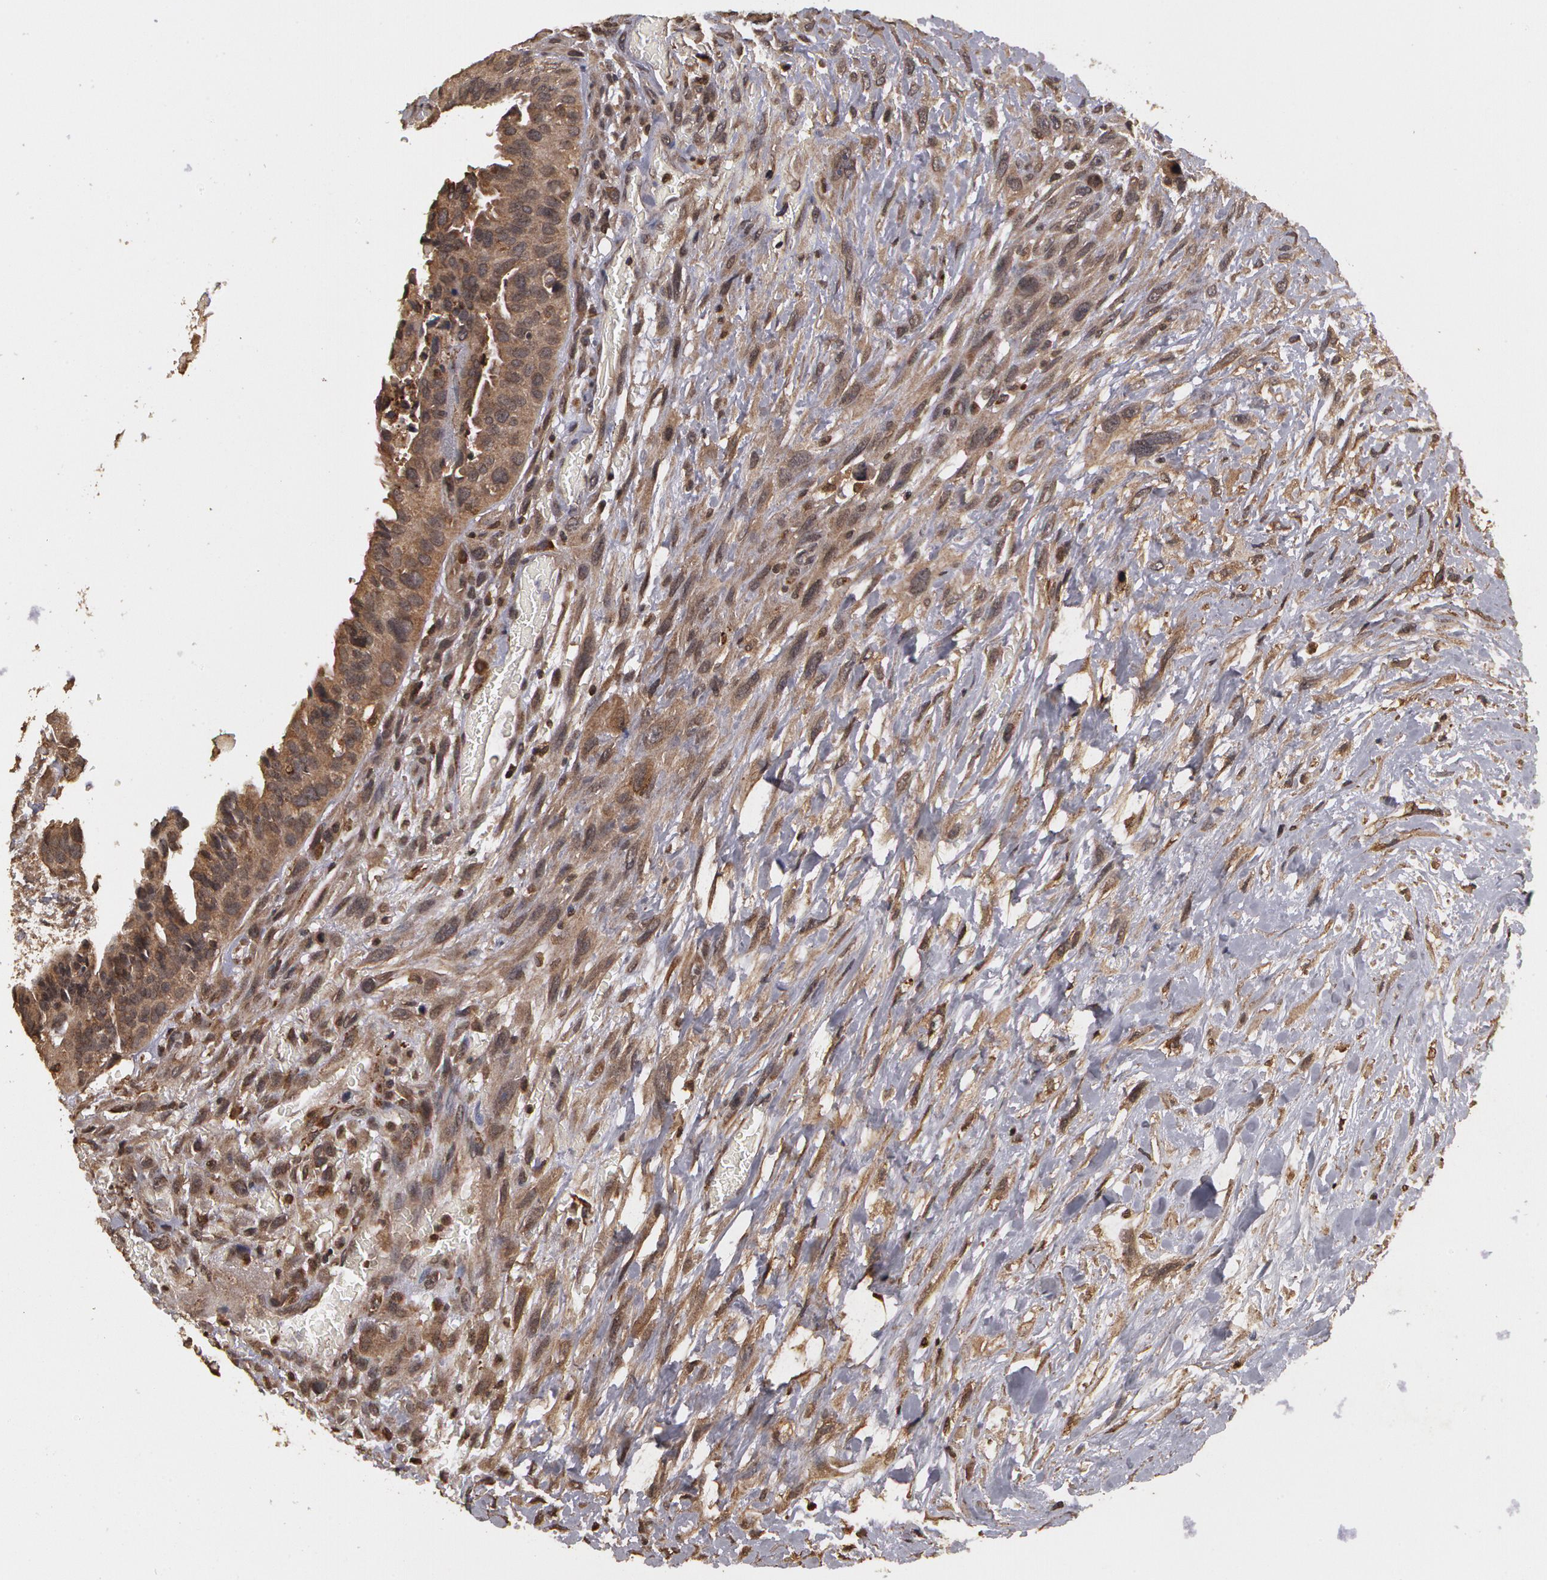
{"staining": {"intensity": "weak", "quantity": "25%-75%", "location": "cytoplasmic/membranous"}, "tissue": "breast cancer", "cell_type": "Tumor cells", "image_type": "cancer", "snomed": [{"axis": "morphology", "description": "Neoplasm, malignant, NOS"}, {"axis": "topography", "description": "Breast"}], "caption": "DAB immunohistochemical staining of neoplasm (malignant) (breast) reveals weak cytoplasmic/membranous protein expression in approximately 25%-75% of tumor cells.", "gene": "CALR", "patient": {"sex": "female", "age": 50}}